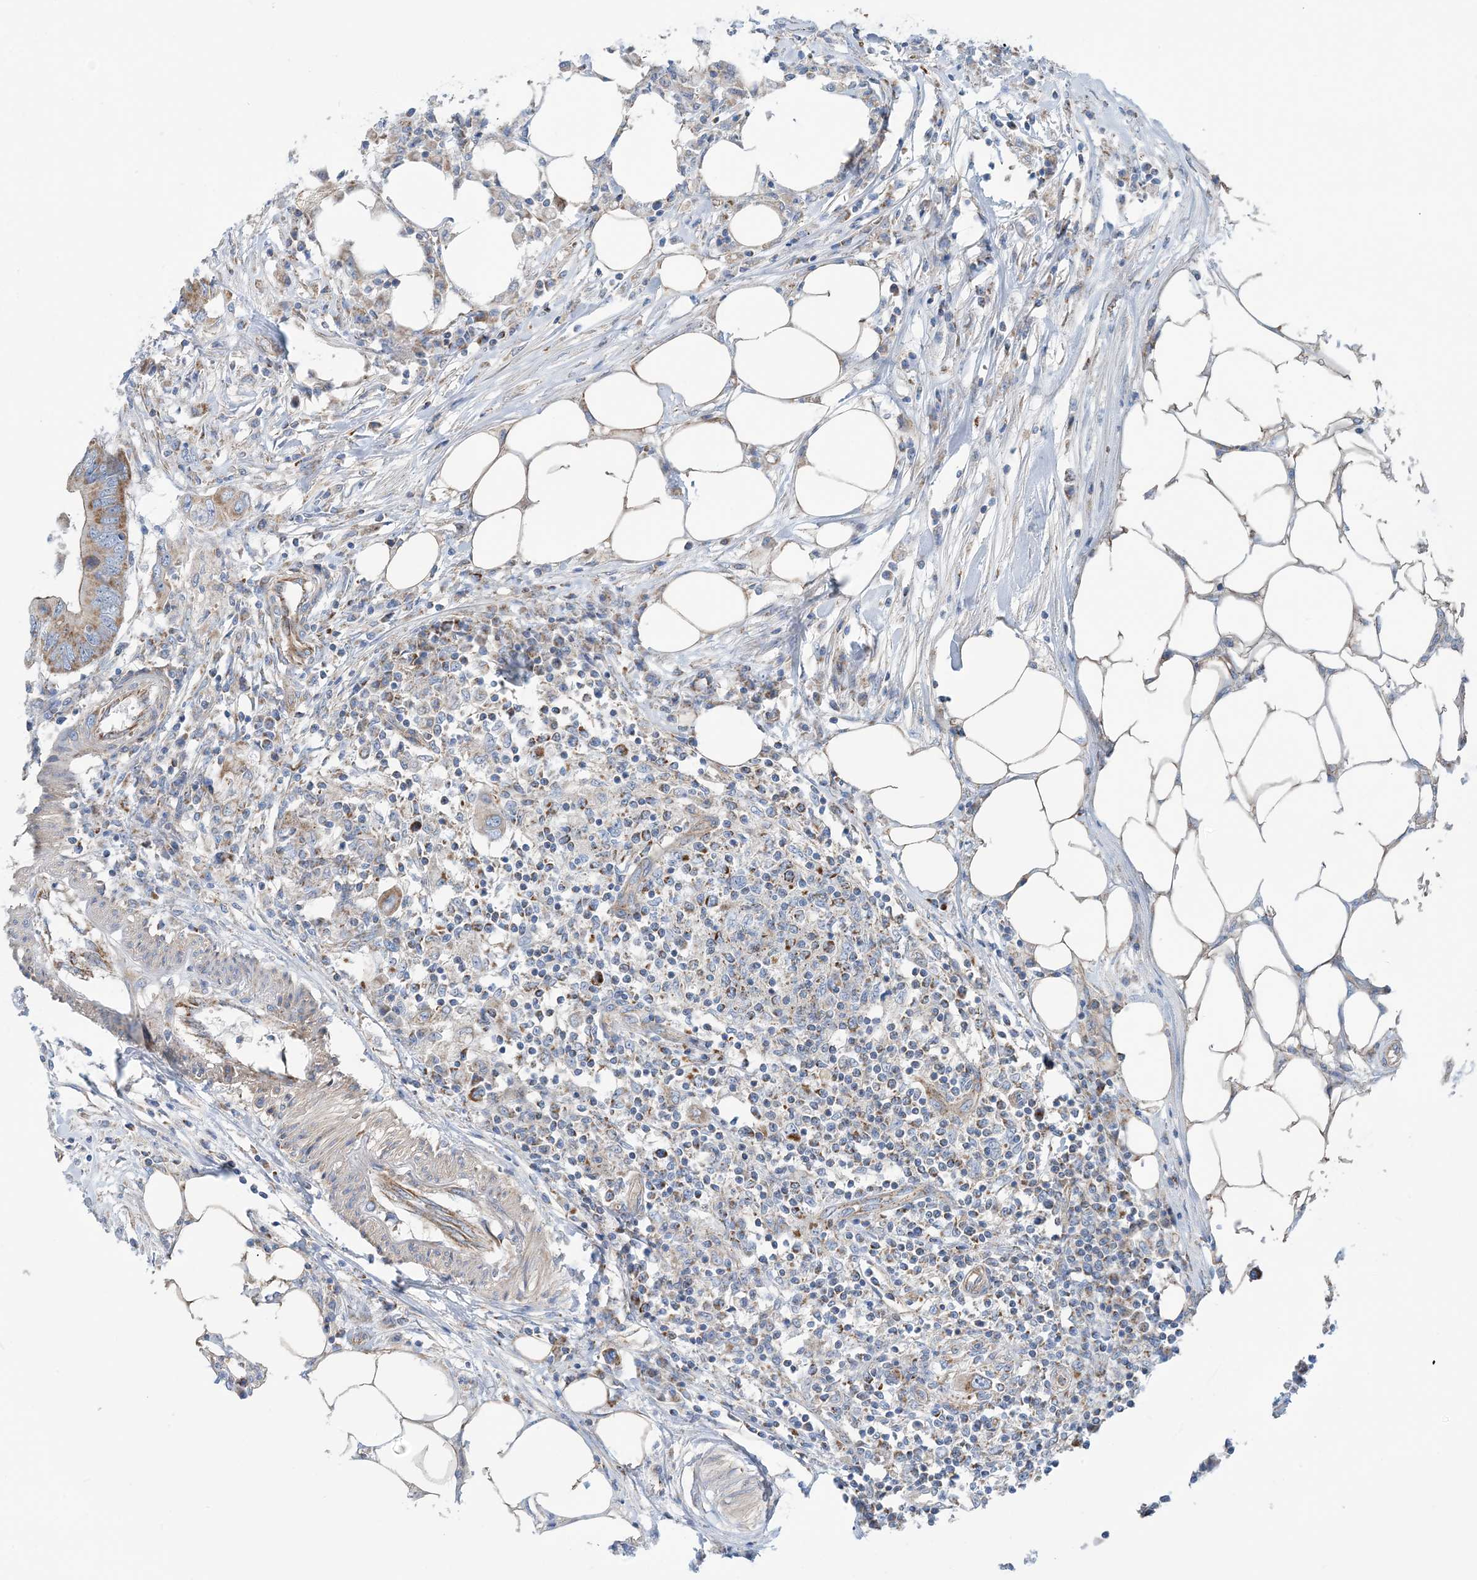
{"staining": {"intensity": "moderate", "quantity": ">75%", "location": "cytoplasmic/membranous"}, "tissue": "colorectal cancer", "cell_type": "Tumor cells", "image_type": "cancer", "snomed": [{"axis": "morphology", "description": "Adenocarcinoma, NOS"}, {"axis": "topography", "description": "Colon"}], "caption": "IHC (DAB (3,3'-diaminobenzidine)) staining of colorectal cancer (adenocarcinoma) shows moderate cytoplasmic/membranous protein expression in approximately >75% of tumor cells.", "gene": "PHOSPHO2", "patient": {"sex": "male", "age": 71}}